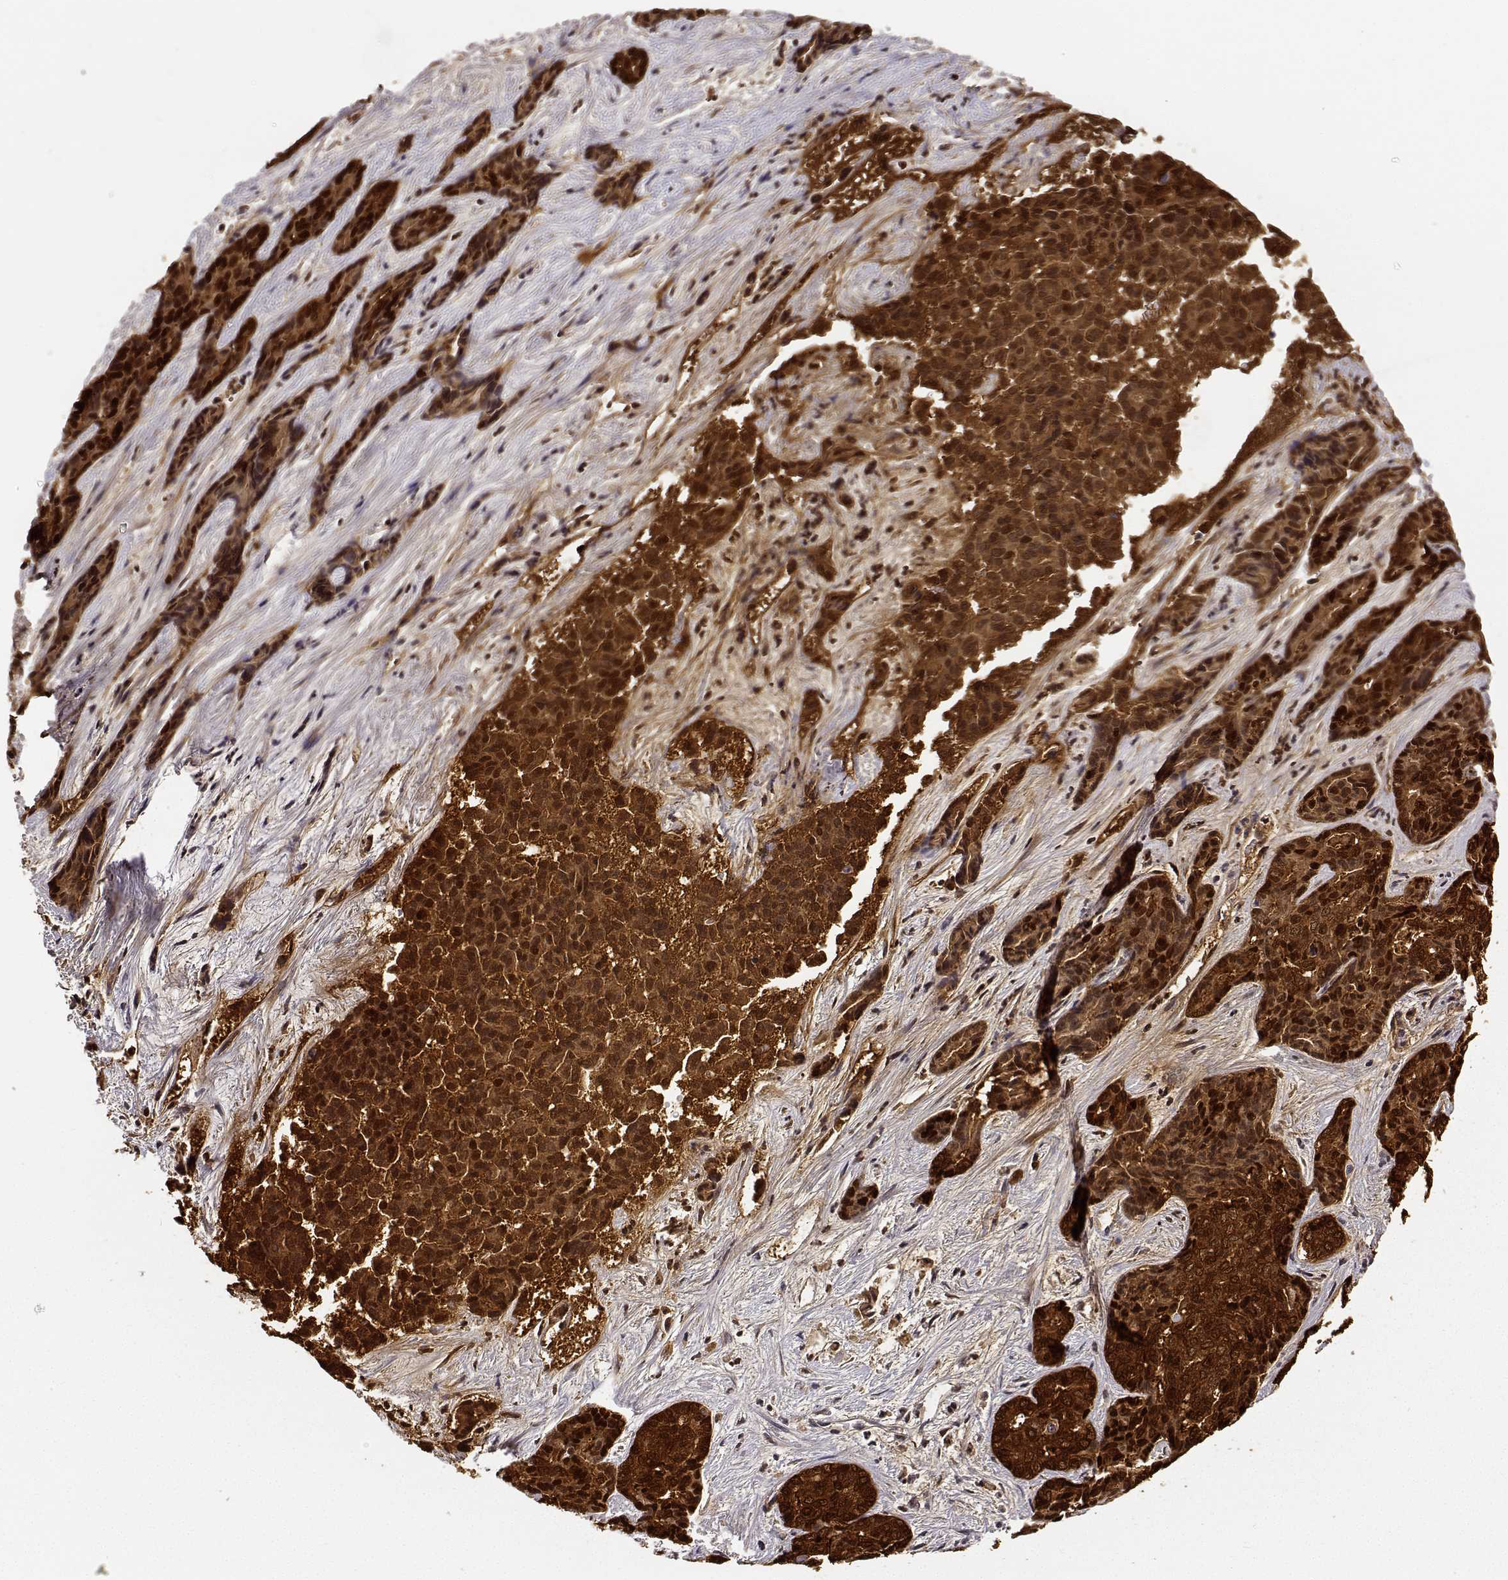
{"staining": {"intensity": "strong", "quantity": ">75%", "location": "cytoplasmic/membranous,nuclear"}, "tissue": "liver cancer", "cell_type": "Tumor cells", "image_type": "cancer", "snomed": [{"axis": "morphology", "description": "Cholangiocarcinoma"}, {"axis": "topography", "description": "Liver"}], "caption": "Human cholangiocarcinoma (liver) stained with a protein marker reveals strong staining in tumor cells.", "gene": "PHGDH", "patient": {"sex": "female", "age": 64}}